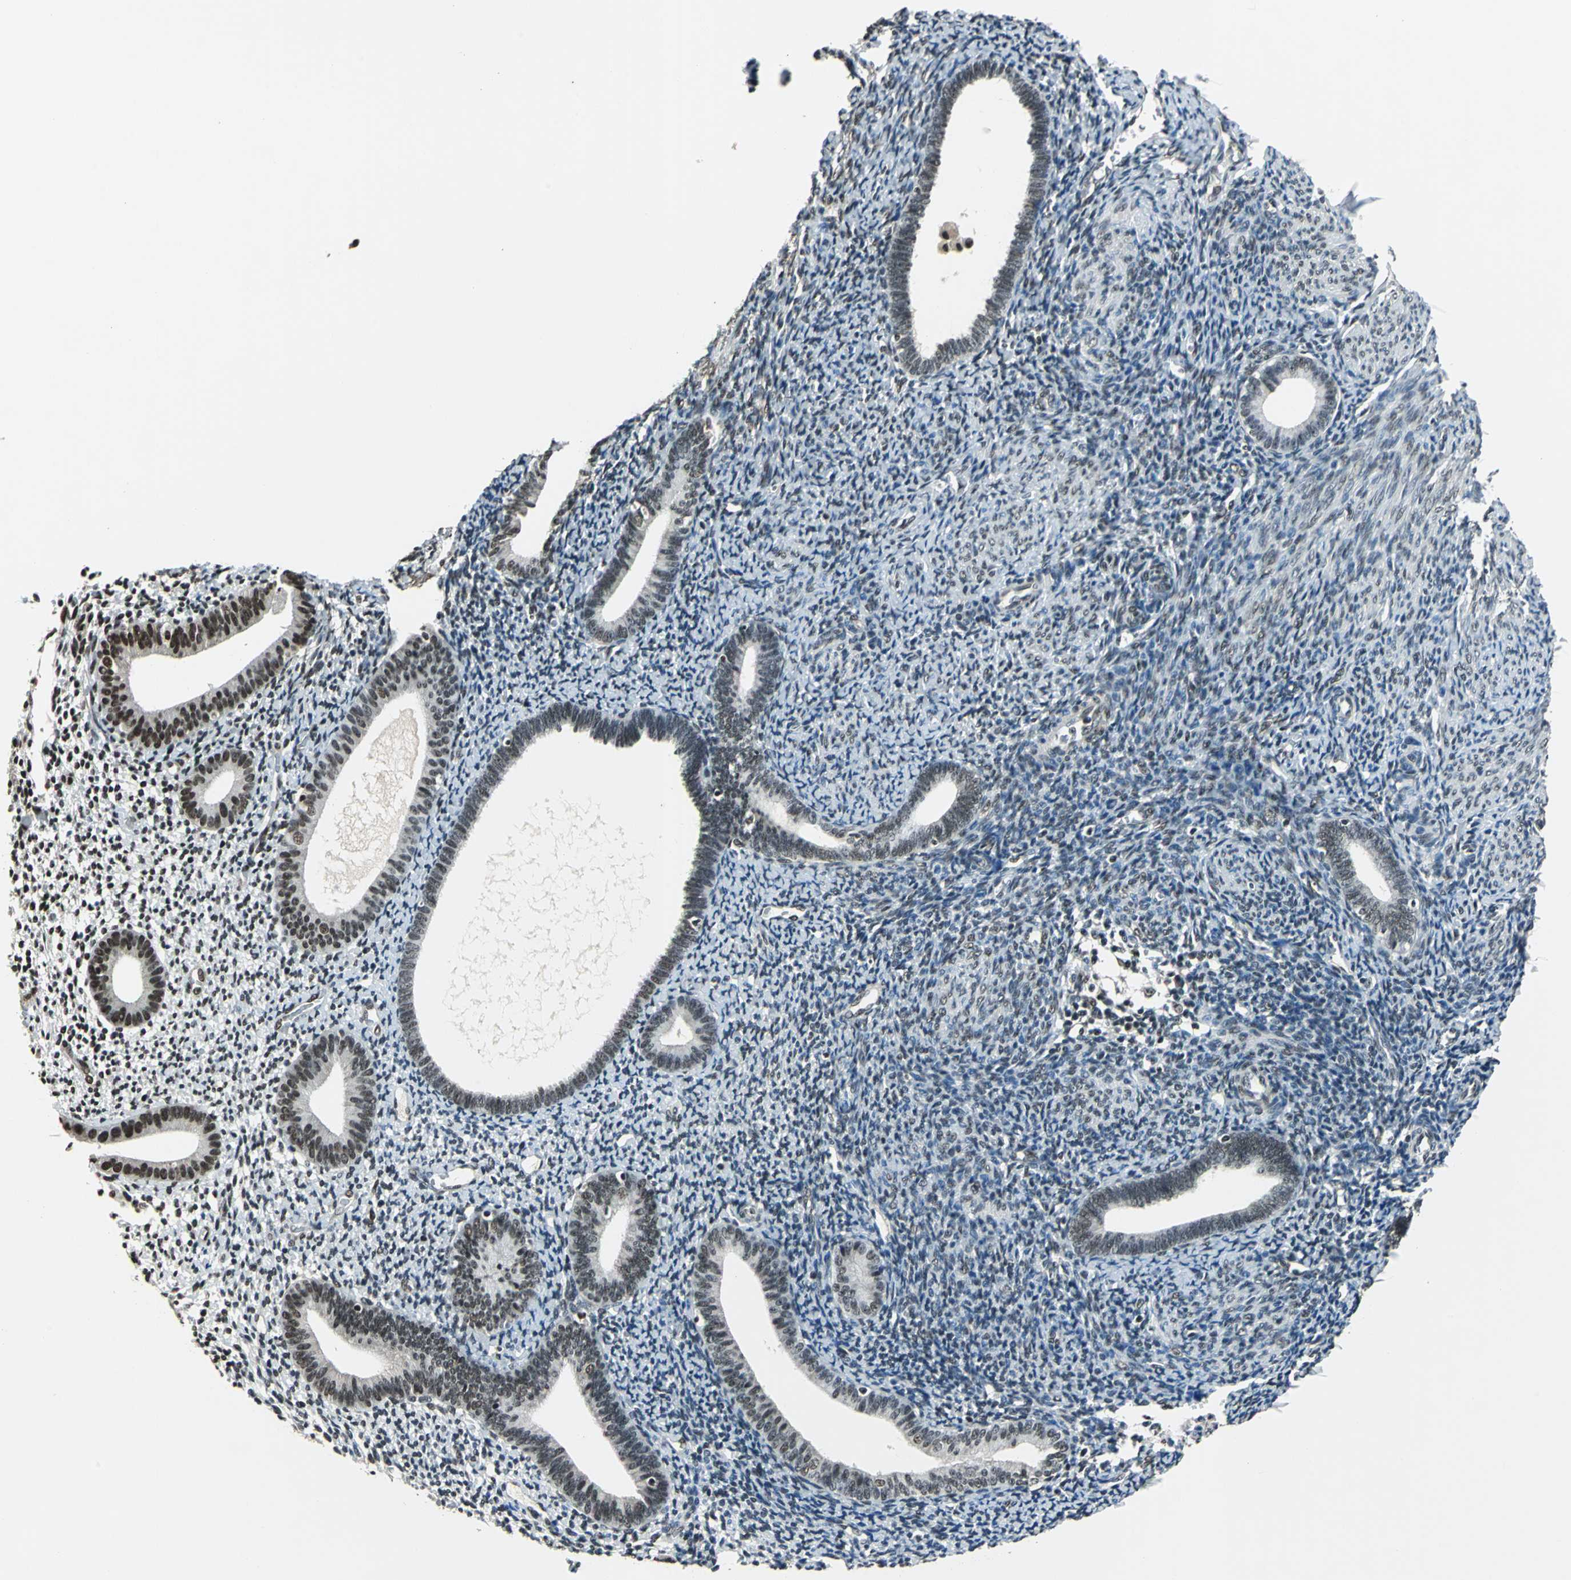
{"staining": {"intensity": "strong", "quantity": "25%-75%", "location": "nuclear"}, "tissue": "endometrium", "cell_type": "Cells in endometrial stroma", "image_type": "normal", "snomed": [{"axis": "morphology", "description": "Normal tissue, NOS"}, {"axis": "topography", "description": "Smooth muscle"}, {"axis": "topography", "description": "Endometrium"}], "caption": "Cells in endometrial stroma demonstrate strong nuclear positivity in about 25%-75% of cells in normal endometrium.", "gene": "RBM14", "patient": {"sex": "female", "age": 57}}